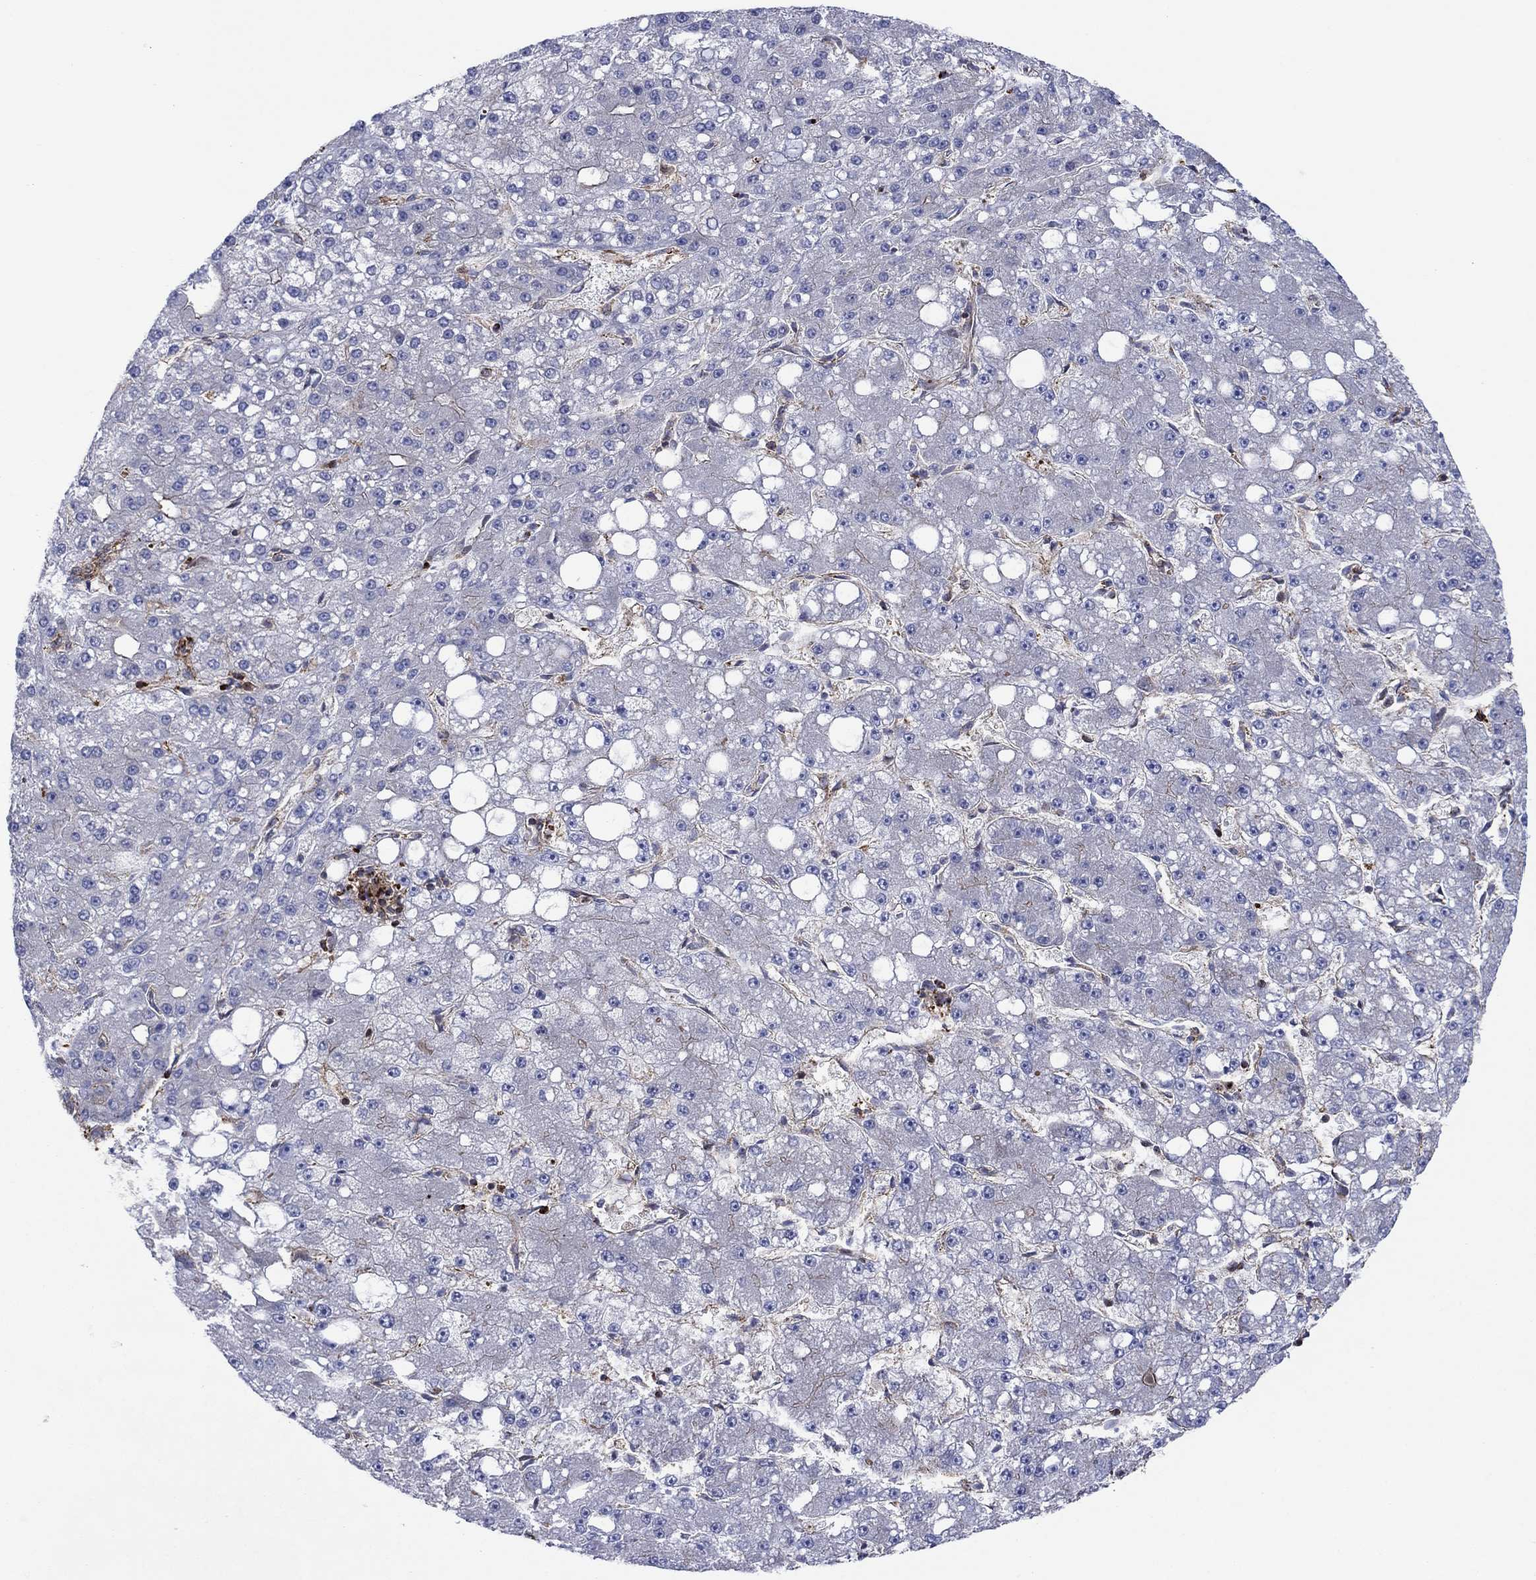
{"staining": {"intensity": "strong", "quantity": "<25%", "location": "cytoplasmic/membranous"}, "tissue": "liver cancer", "cell_type": "Tumor cells", "image_type": "cancer", "snomed": [{"axis": "morphology", "description": "Carcinoma, Hepatocellular, NOS"}, {"axis": "topography", "description": "Liver"}], "caption": "There is medium levels of strong cytoplasmic/membranous staining in tumor cells of hepatocellular carcinoma (liver), as demonstrated by immunohistochemical staining (brown color).", "gene": "PAG1", "patient": {"sex": "male", "age": 67}}